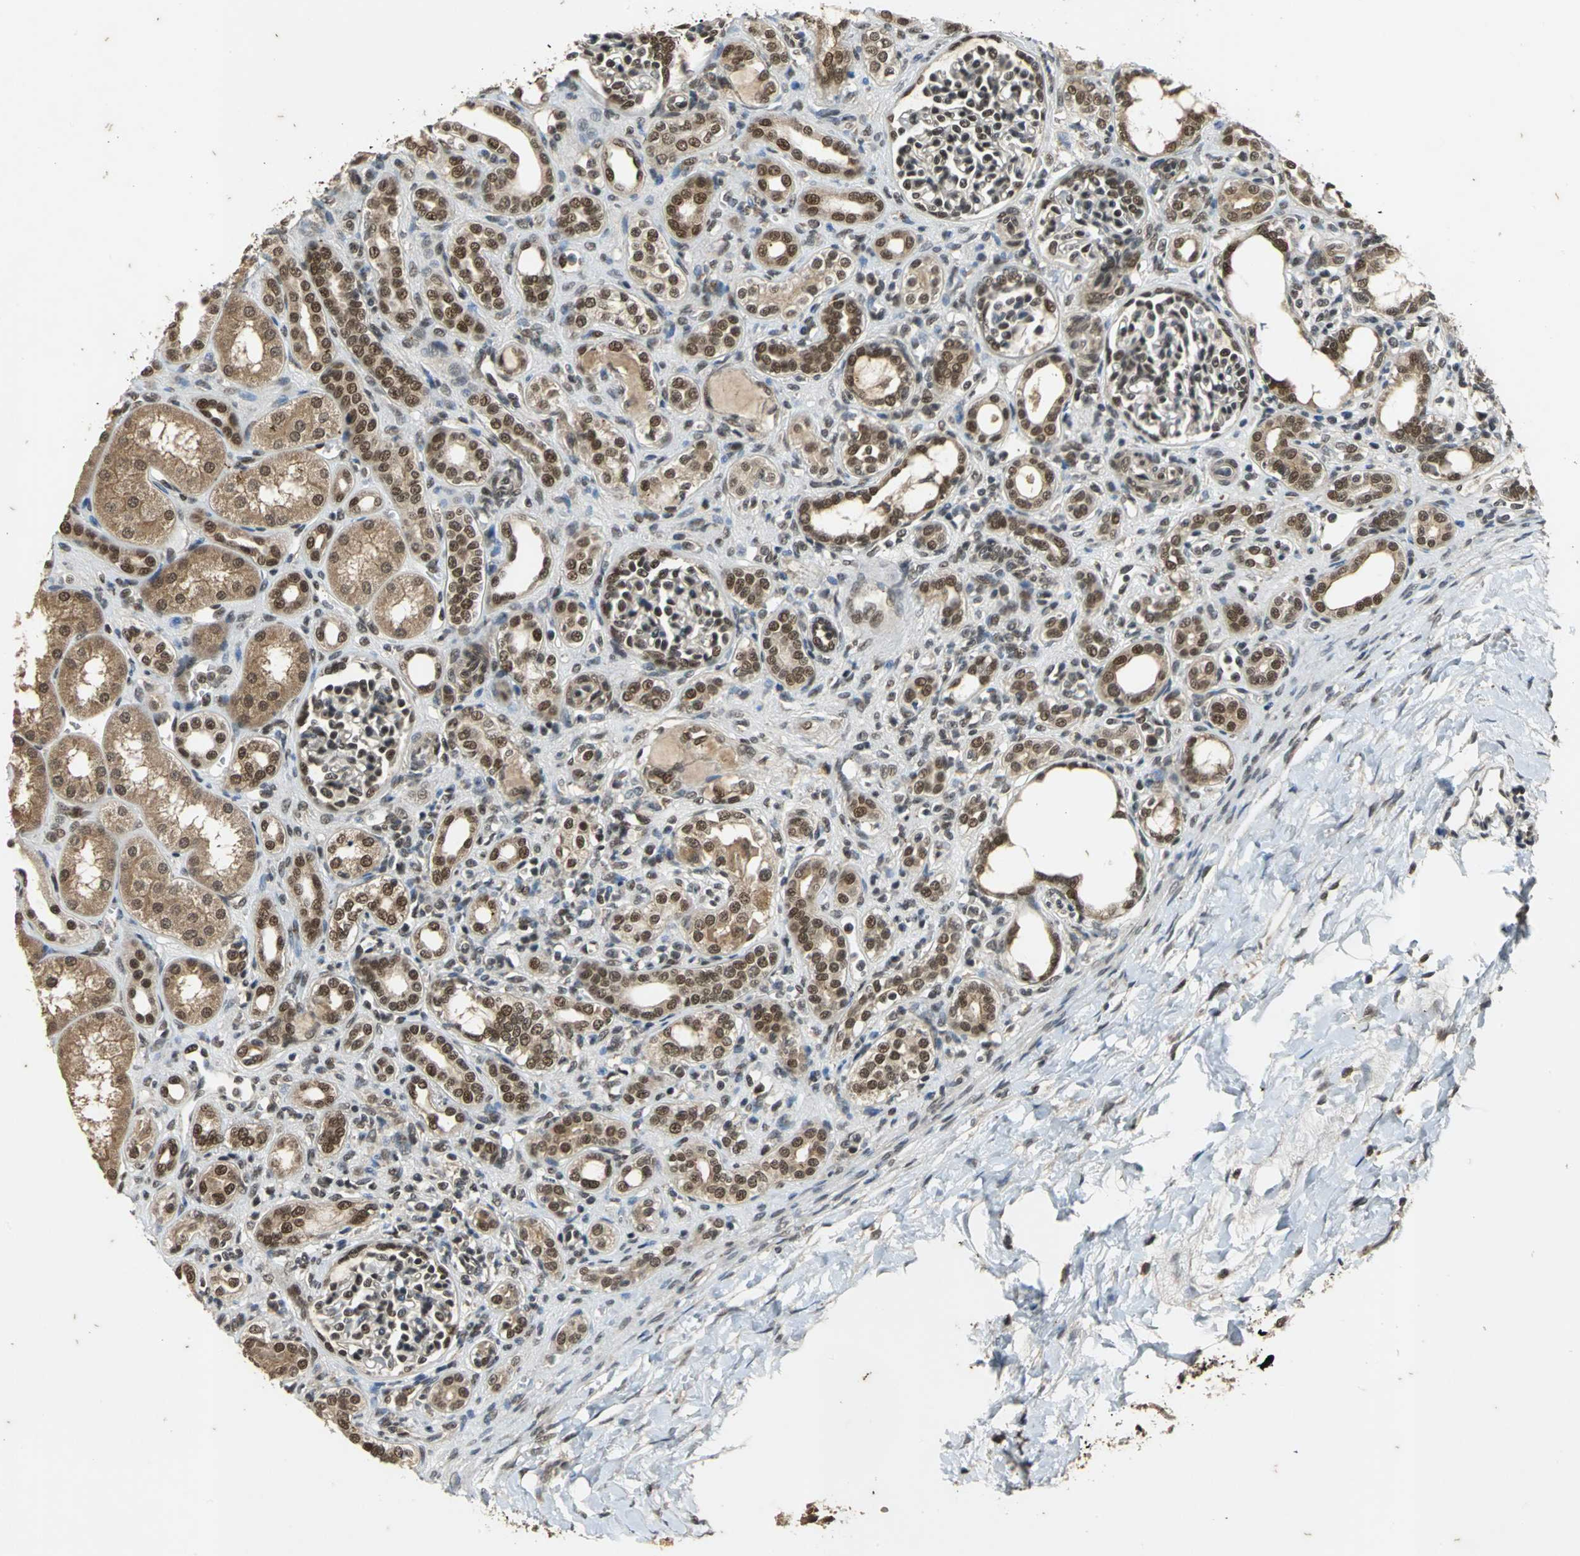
{"staining": {"intensity": "negative", "quantity": "none", "location": "none"}, "tissue": "kidney", "cell_type": "Cells in glomeruli", "image_type": "normal", "snomed": [{"axis": "morphology", "description": "Normal tissue, NOS"}, {"axis": "topography", "description": "Kidney"}], "caption": "DAB (3,3'-diaminobenzidine) immunohistochemical staining of normal human kidney displays no significant expression in cells in glomeruli.", "gene": "NOTCH3", "patient": {"sex": "male", "age": 7}}